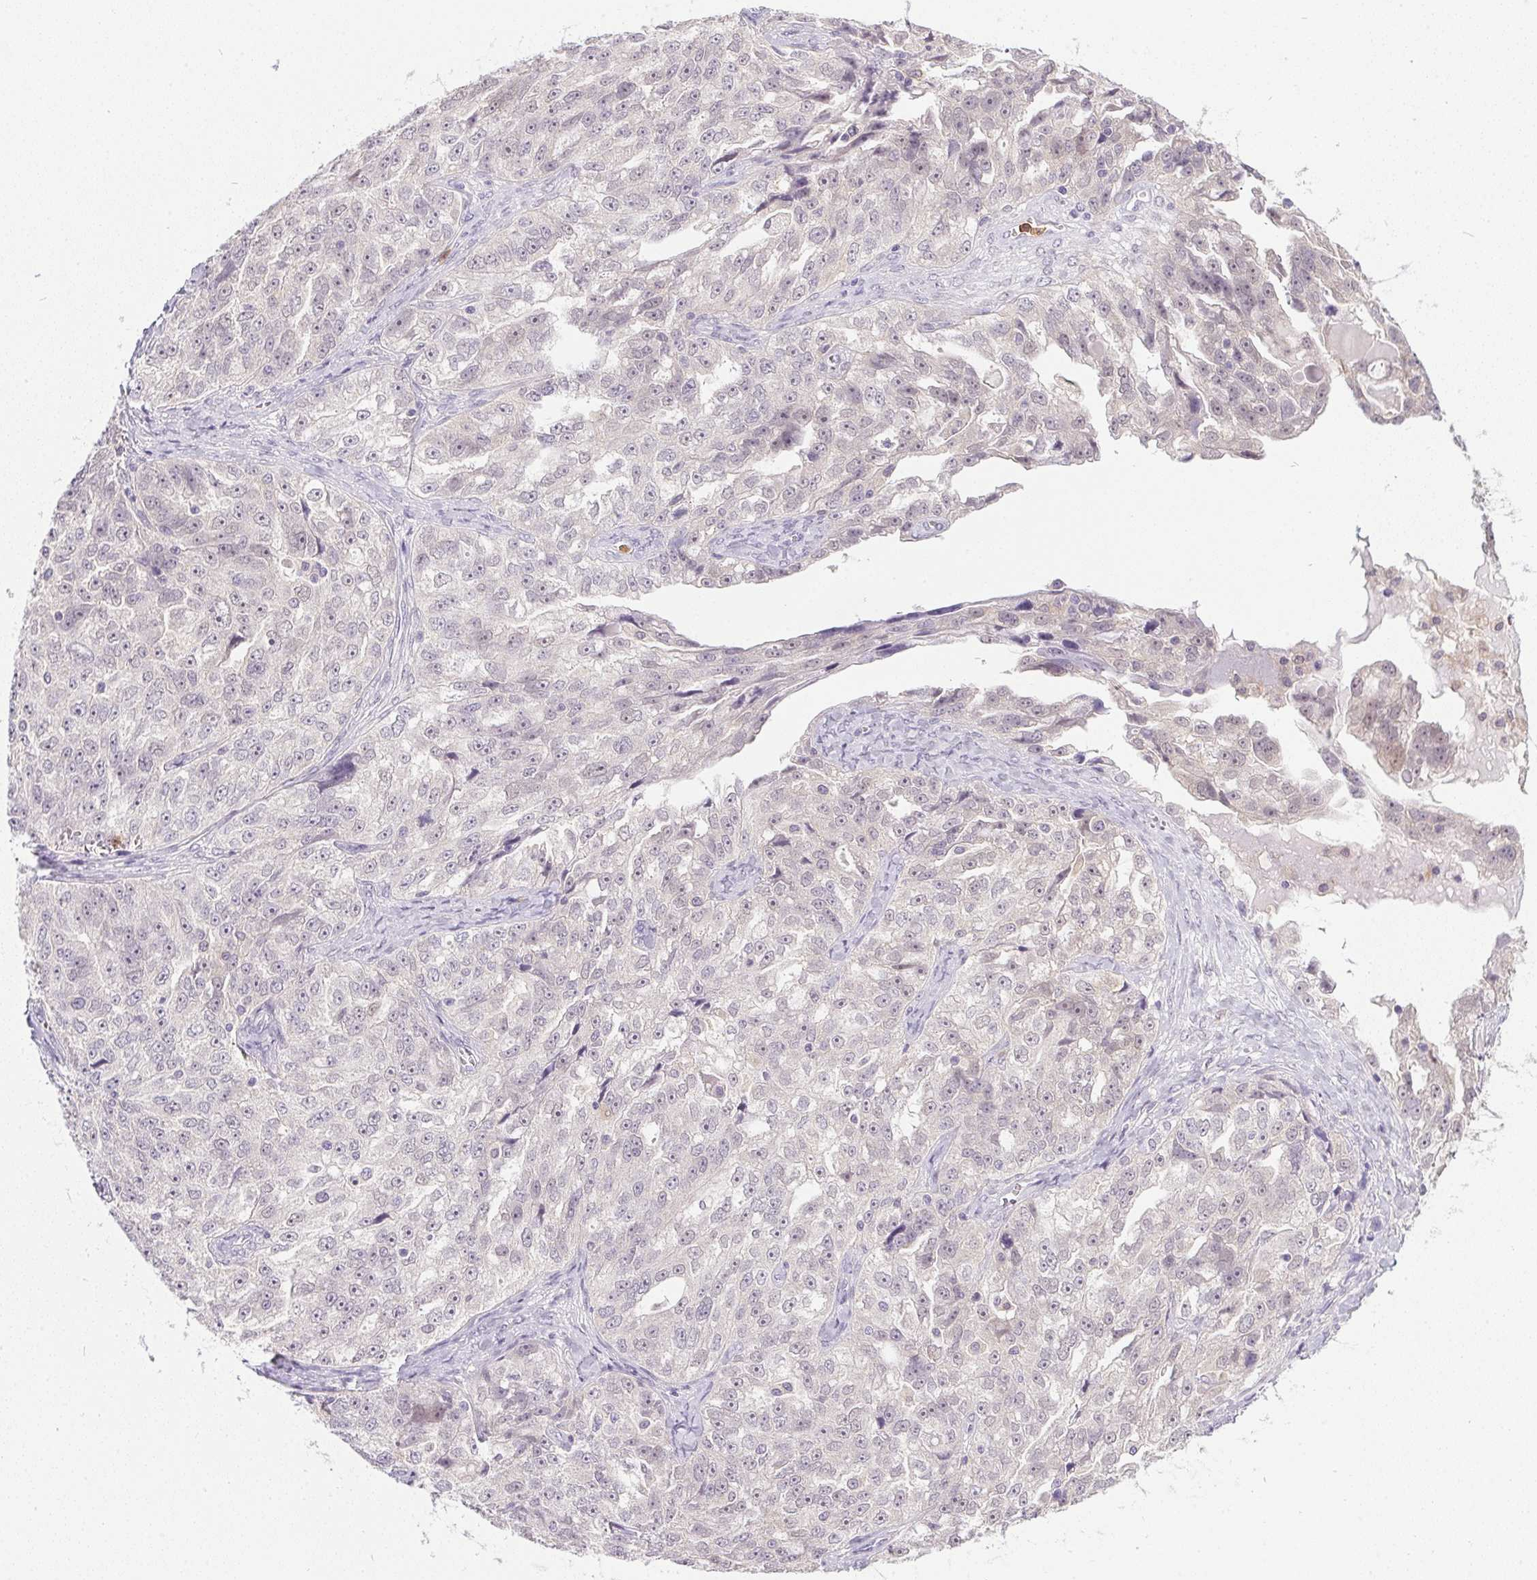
{"staining": {"intensity": "negative", "quantity": "none", "location": "none"}, "tissue": "ovarian cancer", "cell_type": "Tumor cells", "image_type": "cancer", "snomed": [{"axis": "morphology", "description": "Cystadenocarcinoma, serous, NOS"}, {"axis": "topography", "description": "Ovary"}], "caption": "An immunohistochemistry (IHC) histopathology image of serous cystadenocarcinoma (ovarian) is shown. There is no staining in tumor cells of serous cystadenocarcinoma (ovarian).", "gene": "DNAJC5G", "patient": {"sex": "female", "age": 51}}